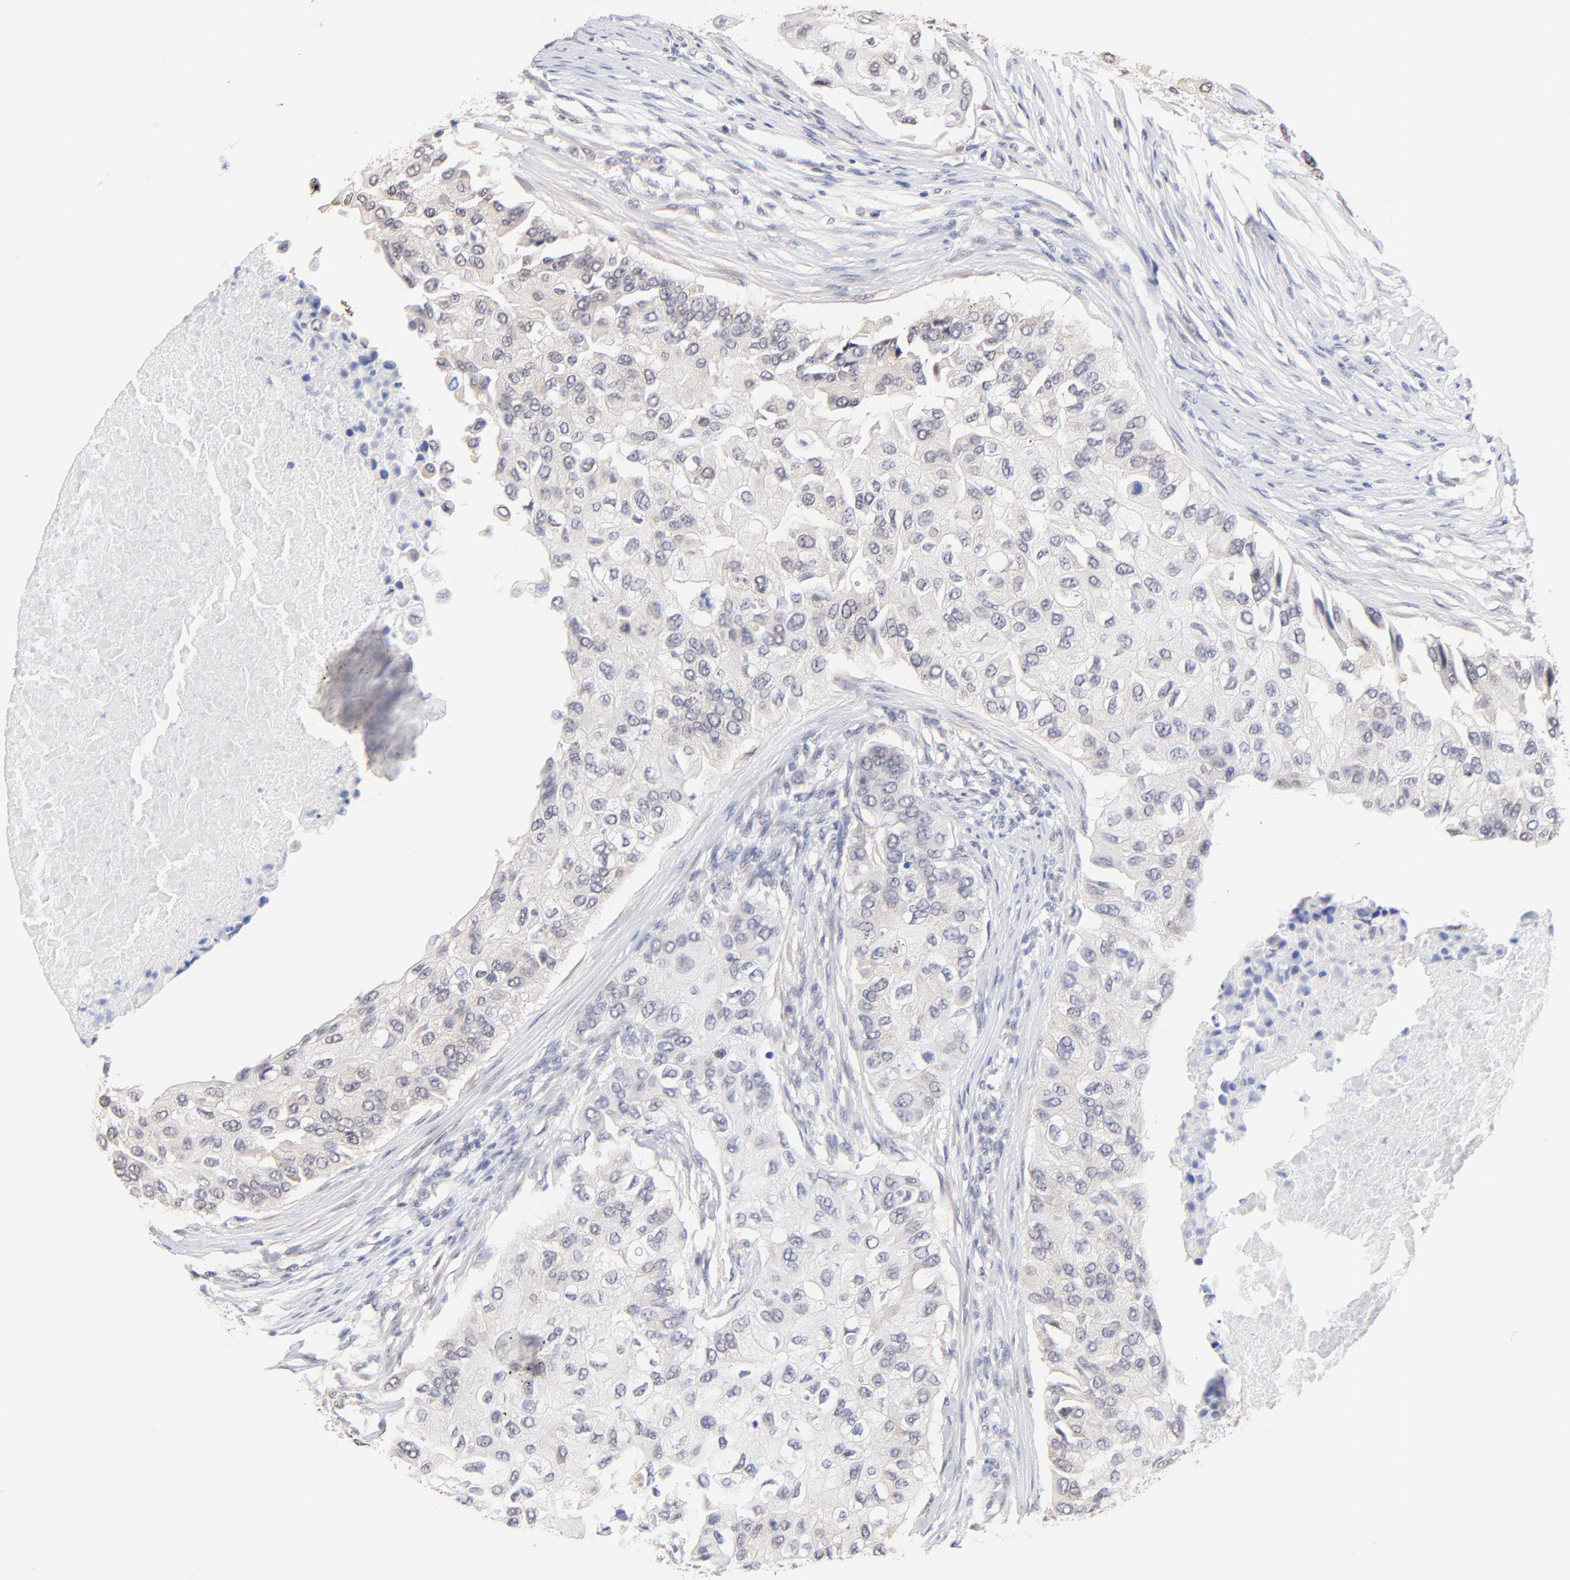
{"staining": {"intensity": "negative", "quantity": "none", "location": "none"}, "tissue": "breast cancer", "cell_type": "Tumor cells", "image_type": "cancer", "snomed": [{"axis": "morphology", "description": "Normal tissue, NOS"}, {"axis": "morphology", "description": "Duct carcinoma"}, {"axis": "topography", "description": "Breast"}], "caption": "Tumor cells are negative for protein expression in human breast invasive ductal carcinoma.", "gene": "RIBC2", "patient": {"sex": "female", "age": 49}}